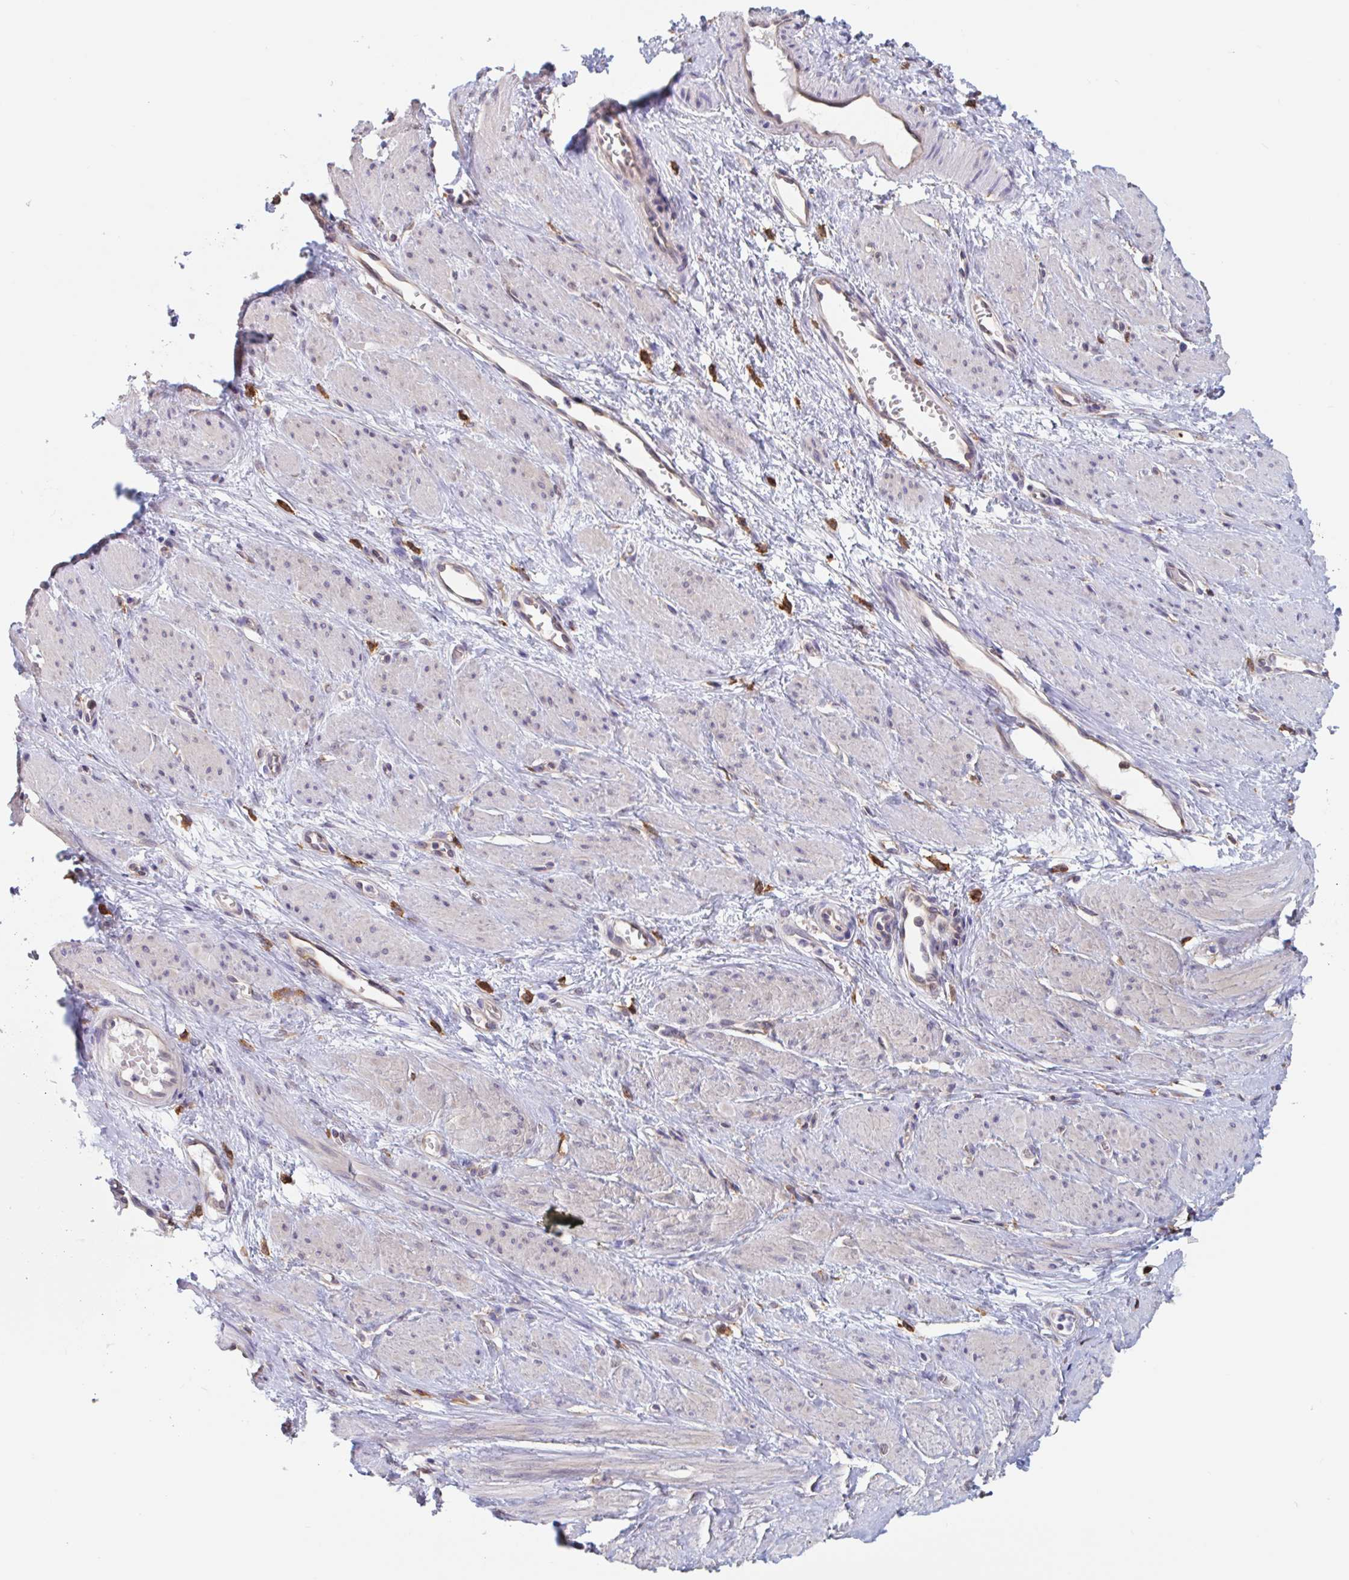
{"staining": {"intensity": "weak", "quantity": "<25%", "location": "cytoplasmic/membranous"}, "tissue": "smooth muscle", "cell_type": "Smooth muscle cells", "image_type": "normal", "snomed": [{"axis": "morphology", "description": "Normal tissue, NOS"}, {"axis": "topography", "description": "Smooth muscle"}, {"axis": "topography", "description": "Uterus"}], "caption": "Micrograph shows no significant protein positivity in smooth muscle cells of benign smooth muscle. The staining was performed using DAB (3,3'-diaminobenzidine) to visualize the protein expression in brown, while the nuclei were stained in blue with hematoxylin (Magnification: 20x).", "gene": "SNX8", "patient": {"sex": "female", "age": 39}}